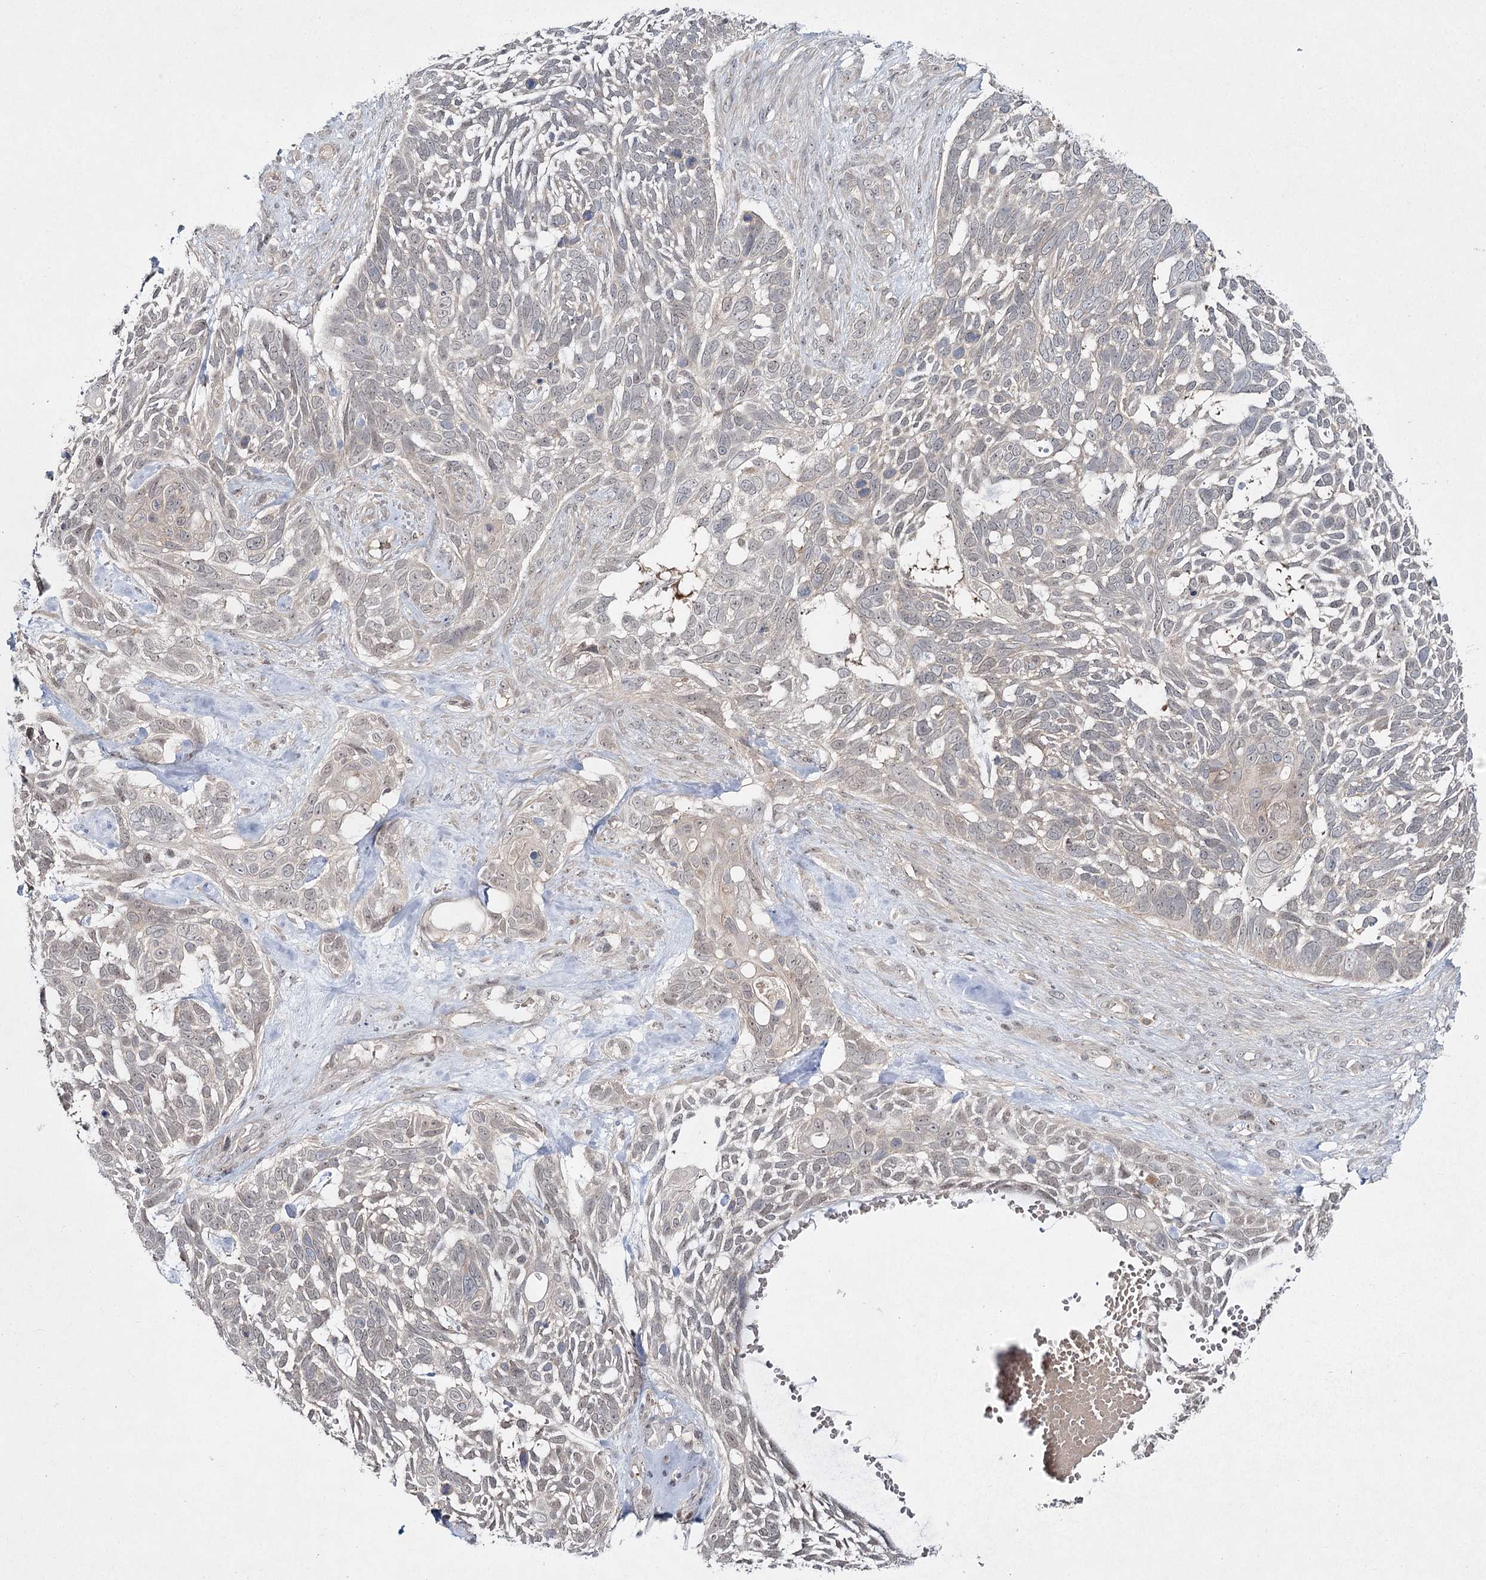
{"staining": {"intensity": "negative", "quantity": "none", "location": "none"}, "tissue": "skin cancer", "cell_type": "Tumor cells", "image_type": "cancer", "snomed": [{"axis": "morphology", "description": "Basal cell carcinoma"}, {"axis": "topography", "description": "Skin"}], "caption": "This micrograph is of skin cancer stained with immunohistochemistry to label a protein in brown with the nuclei are counter-stained blue. There is no staining in tumor cells.", "gene": "WDR44", "patient": {"sex": "male", "age": 88}}